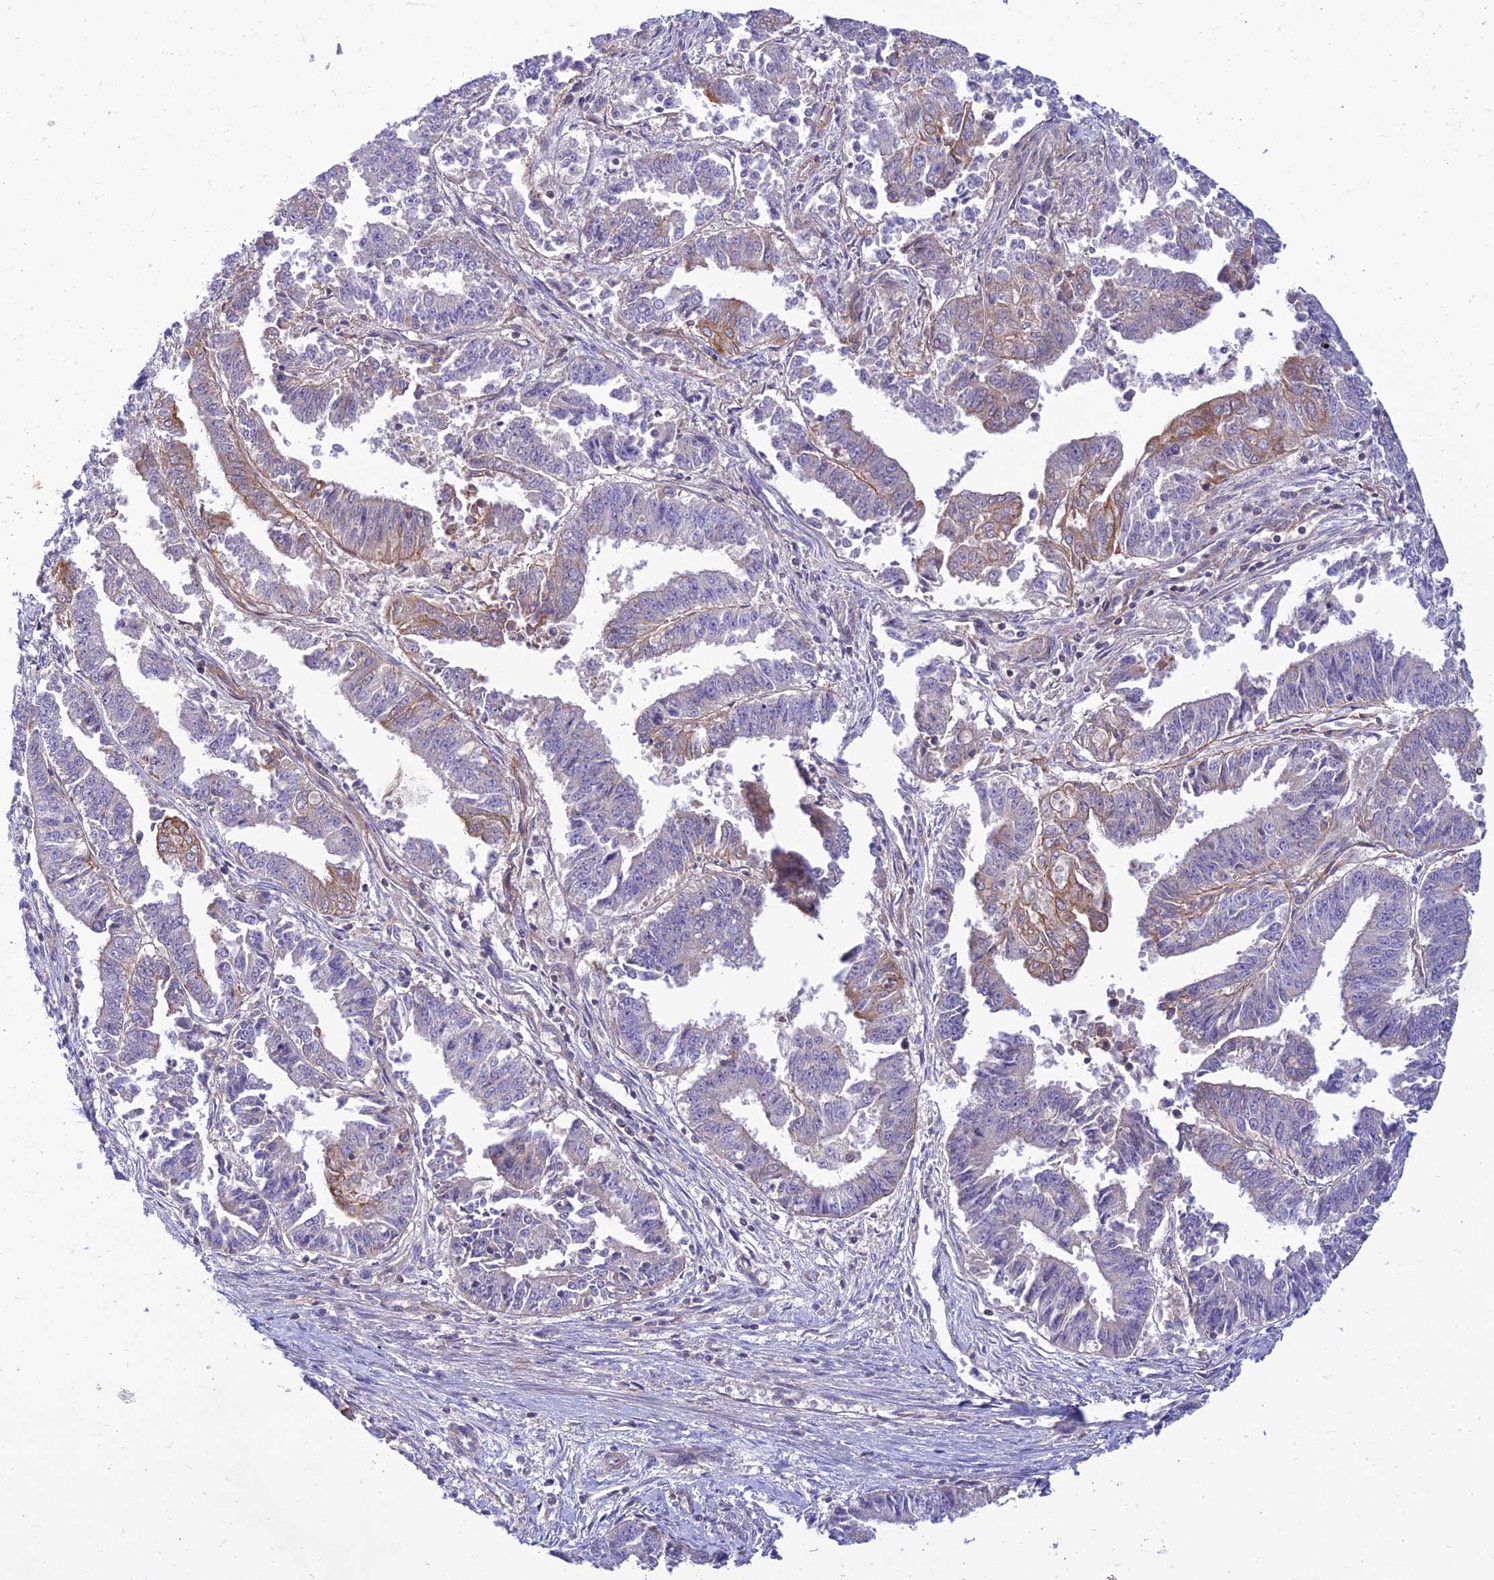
{"staining": {"intensity": "moderate", "quantity": "<25%", "location": "cytoplasmic/membranous"}, "tissue": "endometrial cancer", "cell_type": "Tumor cells", "image_type": "cancer", "snomed": [{"axis": "morphology", "description": "Adenocarcinoma, NOS"}, {"axis": "topography", "description": "Endometrium"}], "caption": "This histopathology image demonstrates endometrial cancer (adenocarcinoma) stained with IHC to label a protein in brown. The cytoplasmic/membranous of tumor cells show moderate positivity for the protein. Nuclei are counter-stained blue.", "gene": "IRAK3", "patient": {"sex": "female", "age": 73}}